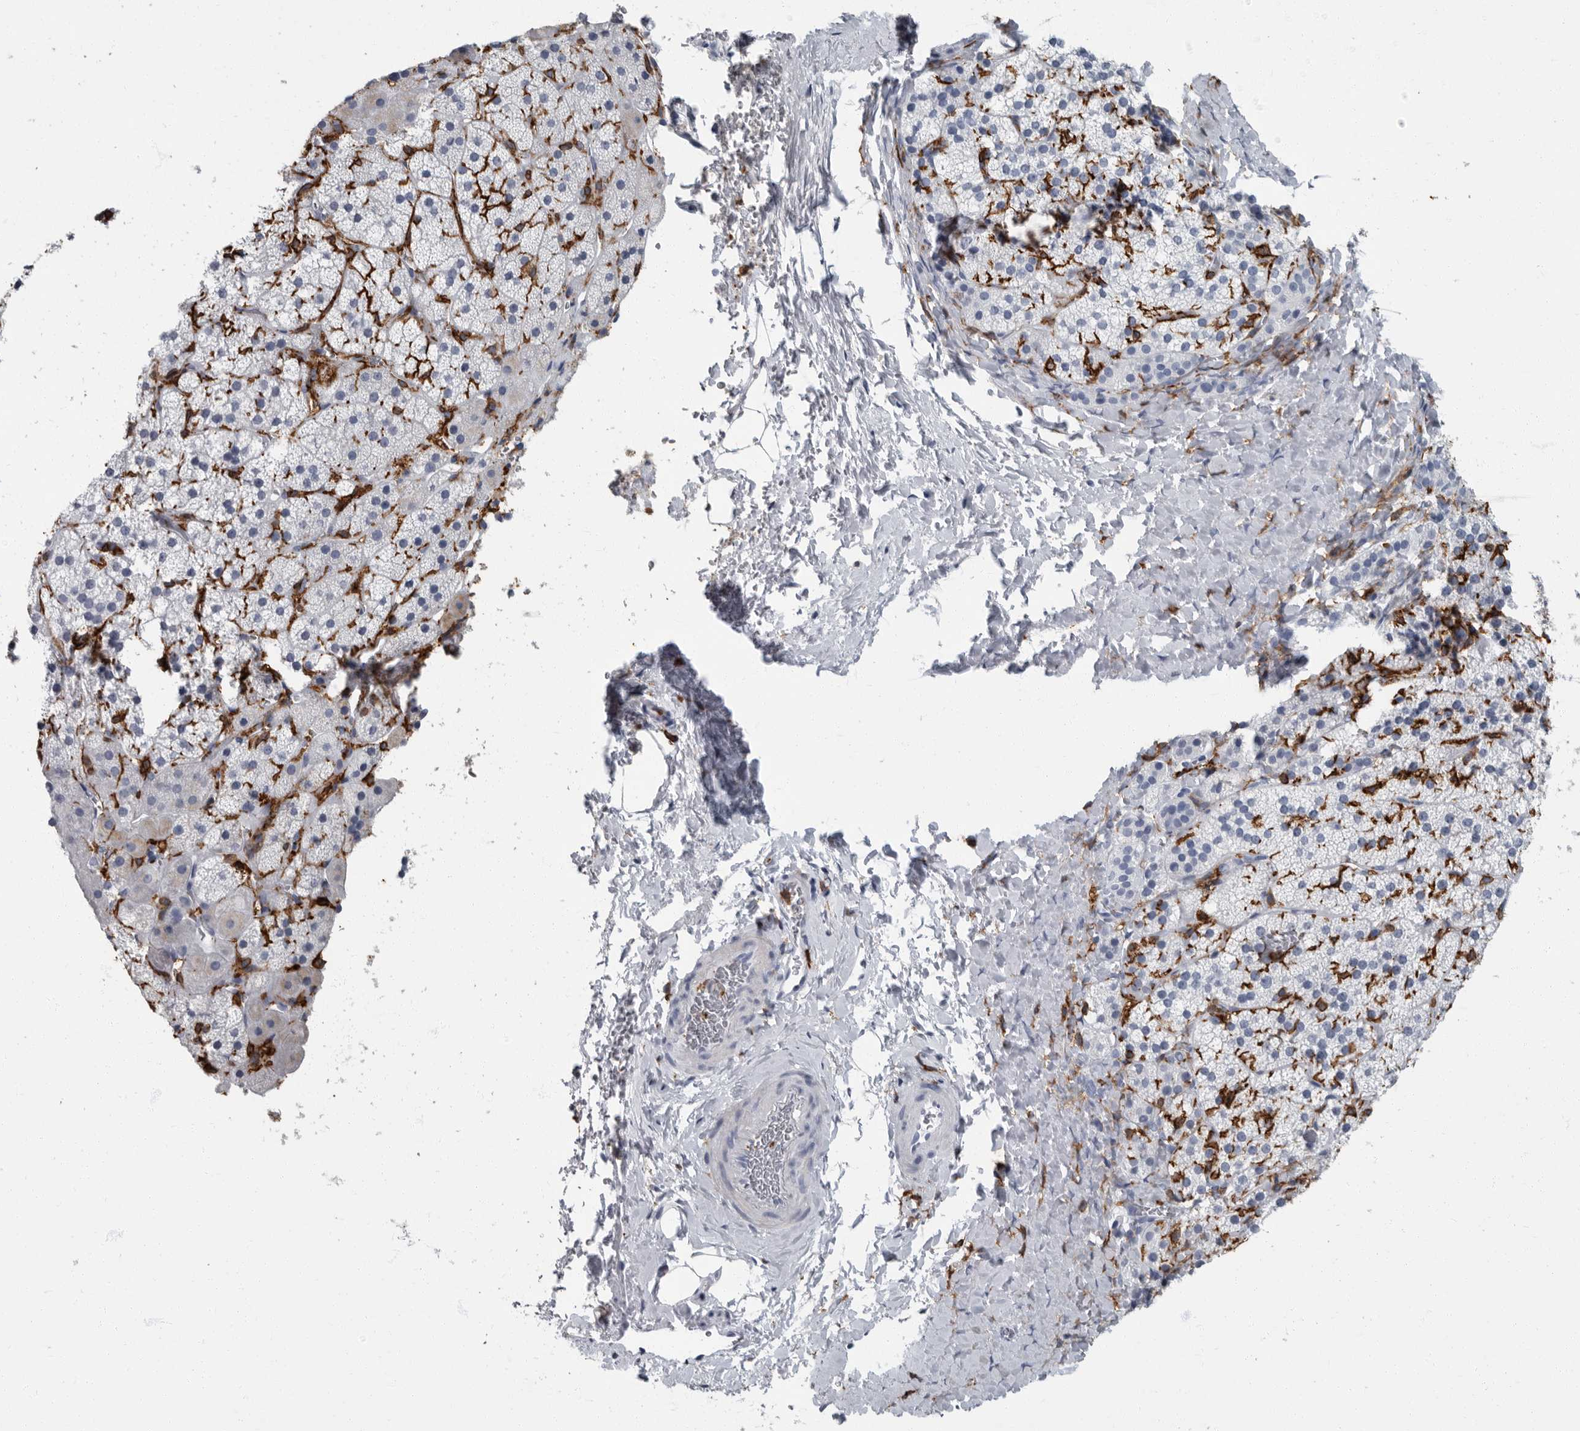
{"staining": {"intensity": "negative", "quantity": "none", "location": "none"}, "tissue": "adrenal gland", "cell_type": "Glandular cells", "image_type": "normal", "snomed": [{"axis": "morphology", "description": "Normal tissue, NOS"}, {"axis": "topography", "description": "Adrenal gland"}], "caption": "Adrenal gland was stained to show a protein in brown. There is no significant staining in glandular cells. The staining was performed using DAB to visualize the protein expression in brown, while the nuclei were stained in blue with hematoxylin (Magnification: 20x).", "gene": "FCER1G", "patient": {"sex": "female", "age": 44}}